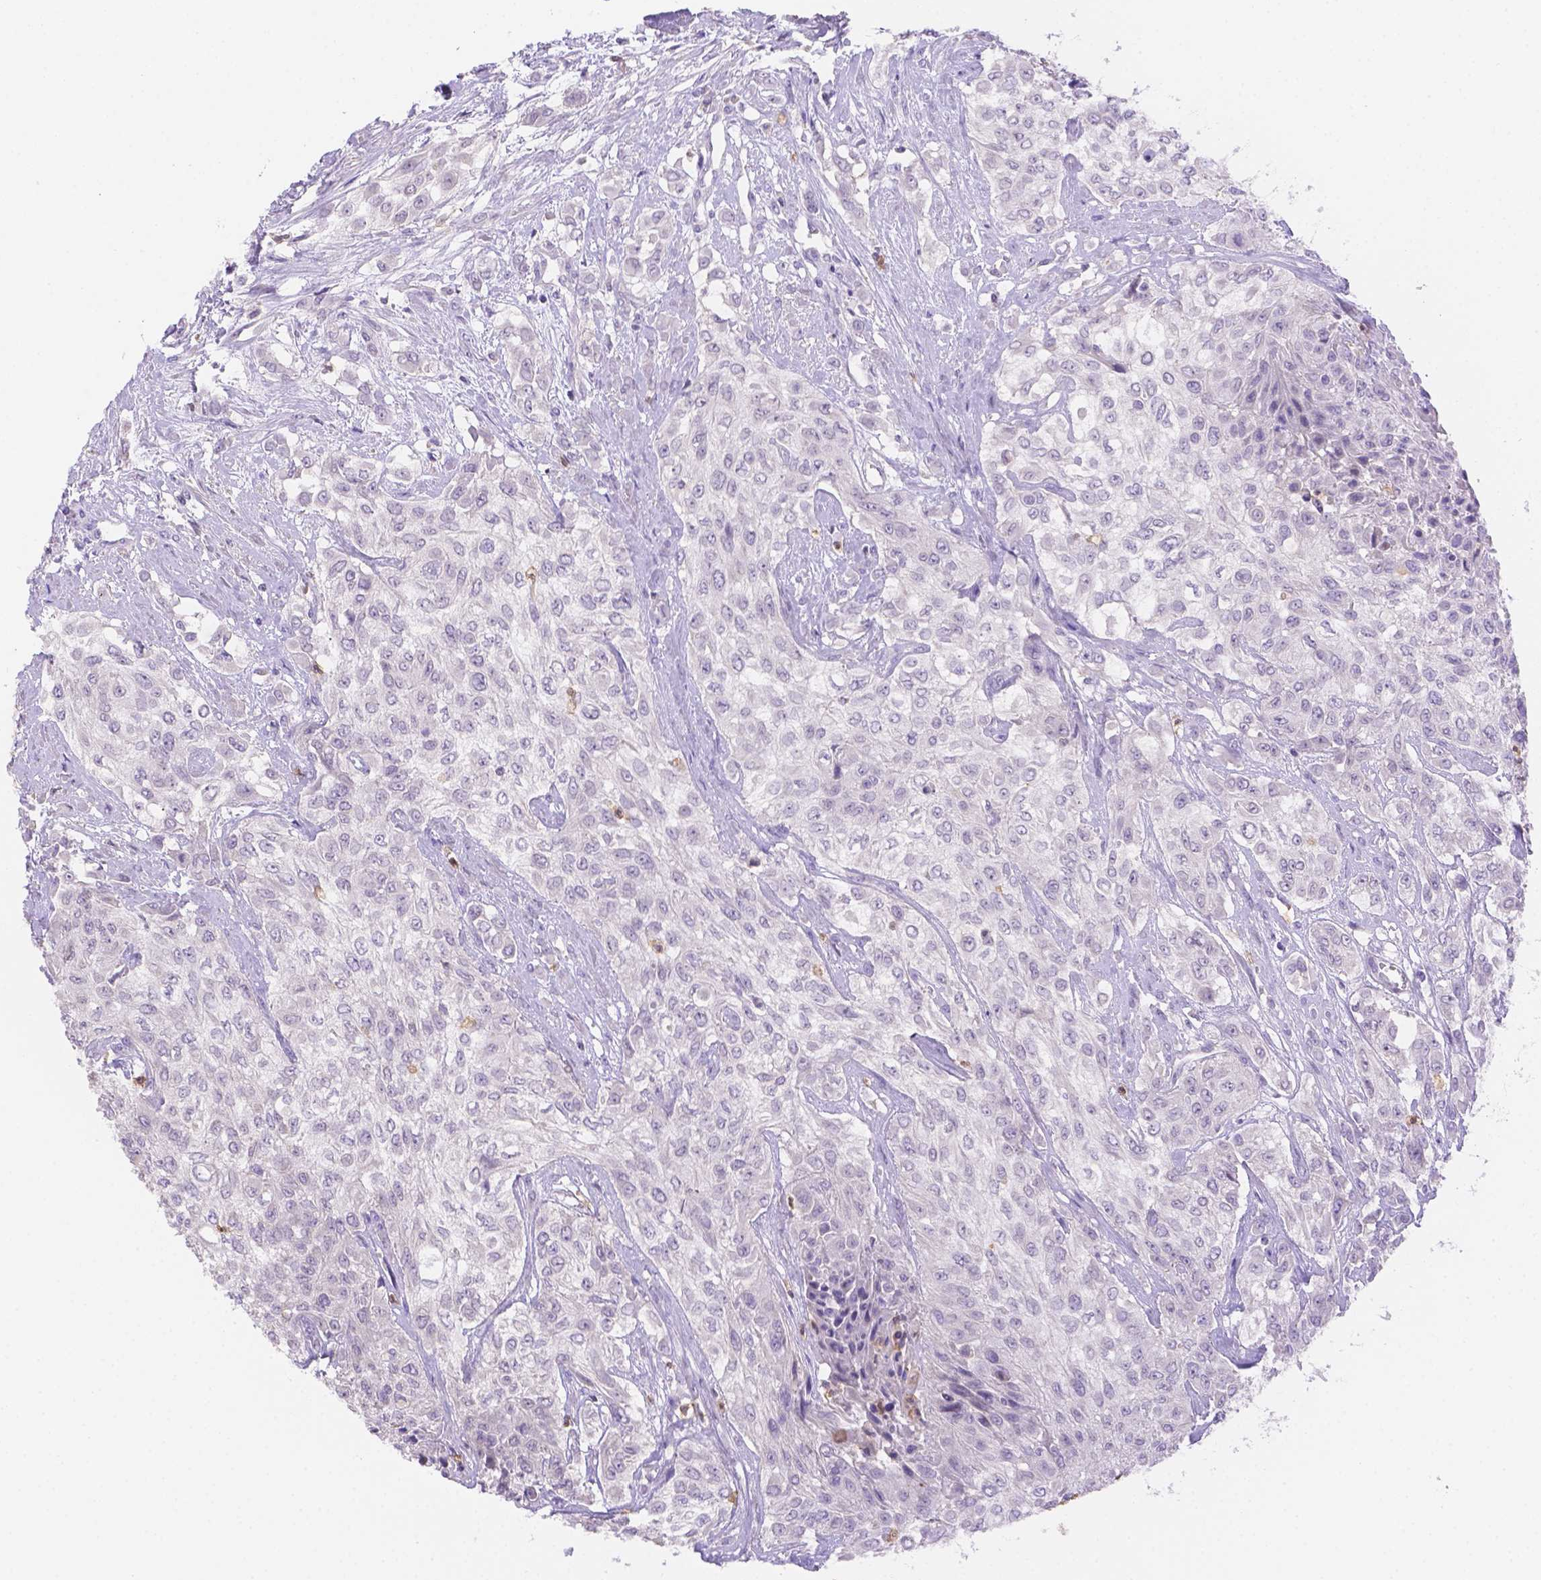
{"staining": {"intensity": "negative", "quantity": "none", "location": "none"}, "tissue": "urothelial cancer", "cell_type": "Tumor cells", "image_type": "cancer", "snomed": [{"axis": "morphology", "description": "Urothelial carcinoma, High grade"}, {"axis": "topography", "description": "Urinary bladder"}], "caption": "High power microscopy image of an immunohistochemistry (IHC) micrograph of urothelial cancer, revealing no significant expression in tumor cells.", "gene": "NXPE2", "patient": {"sex": "male", "age": 57}}